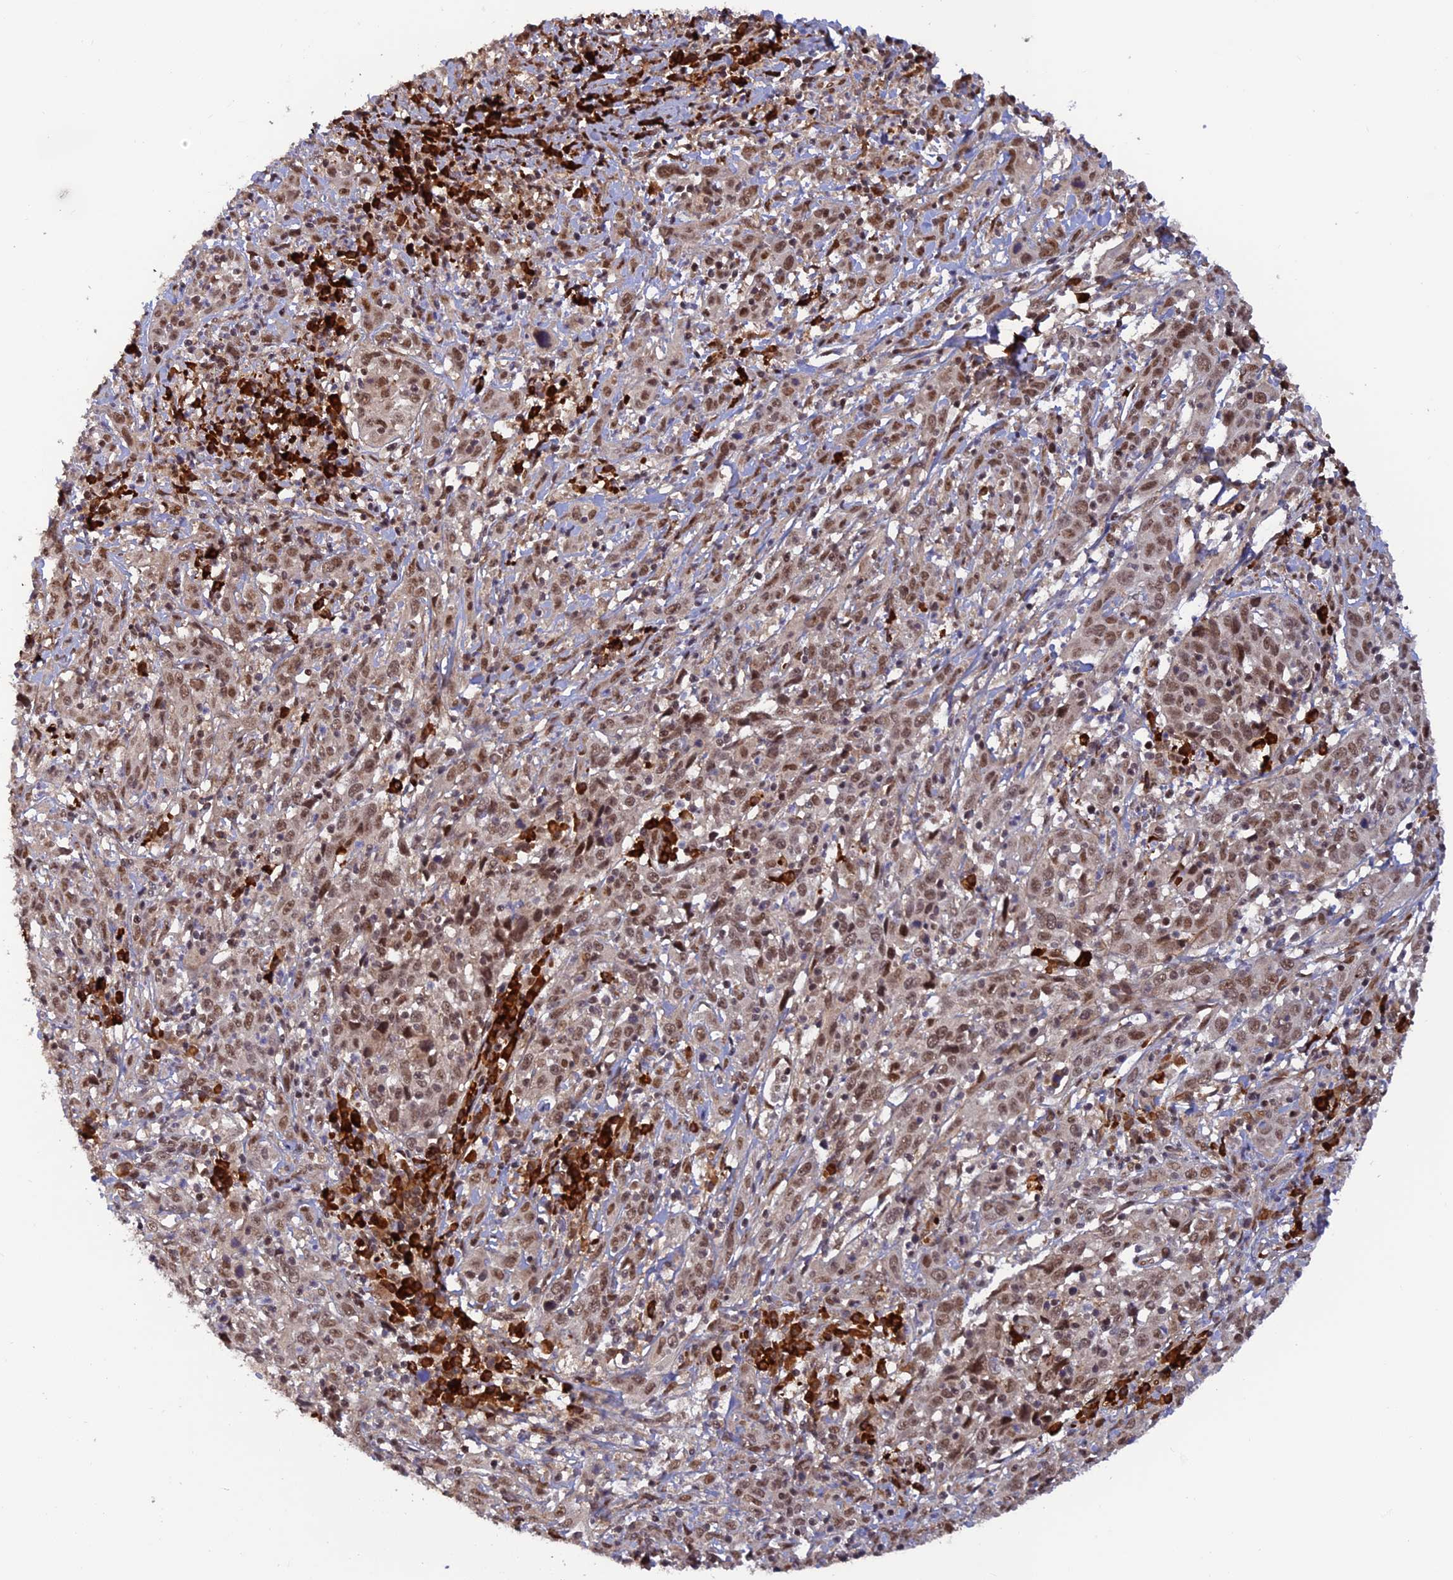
{"staining": {"intensity": "weak", "quantity": ">75%", "location": "nuclear"}, "tissue": "cervical cancer", "cell_type": "Tumor cells", "image_type": "cancer", "snomed": [{"axis": "morphology", "description": "Squamous cell carcinoma, NOS"}, {"axis": "topography", "description": "Cervix"}], "caption": "IHC staining of squamous cell carcinoma (cervical), which exhibits low levels of weak nuclear staining in about >75% of tumor cells indicating weak nuclear protein staining. The staining was performed using DAB (3,3'-diaminobenzidine) (brown) for protein detection and nuclei were counterstained in hematoxylin (blue).", "gene": "ZNF565", "patient": {"sex": "female", "age": 46}}